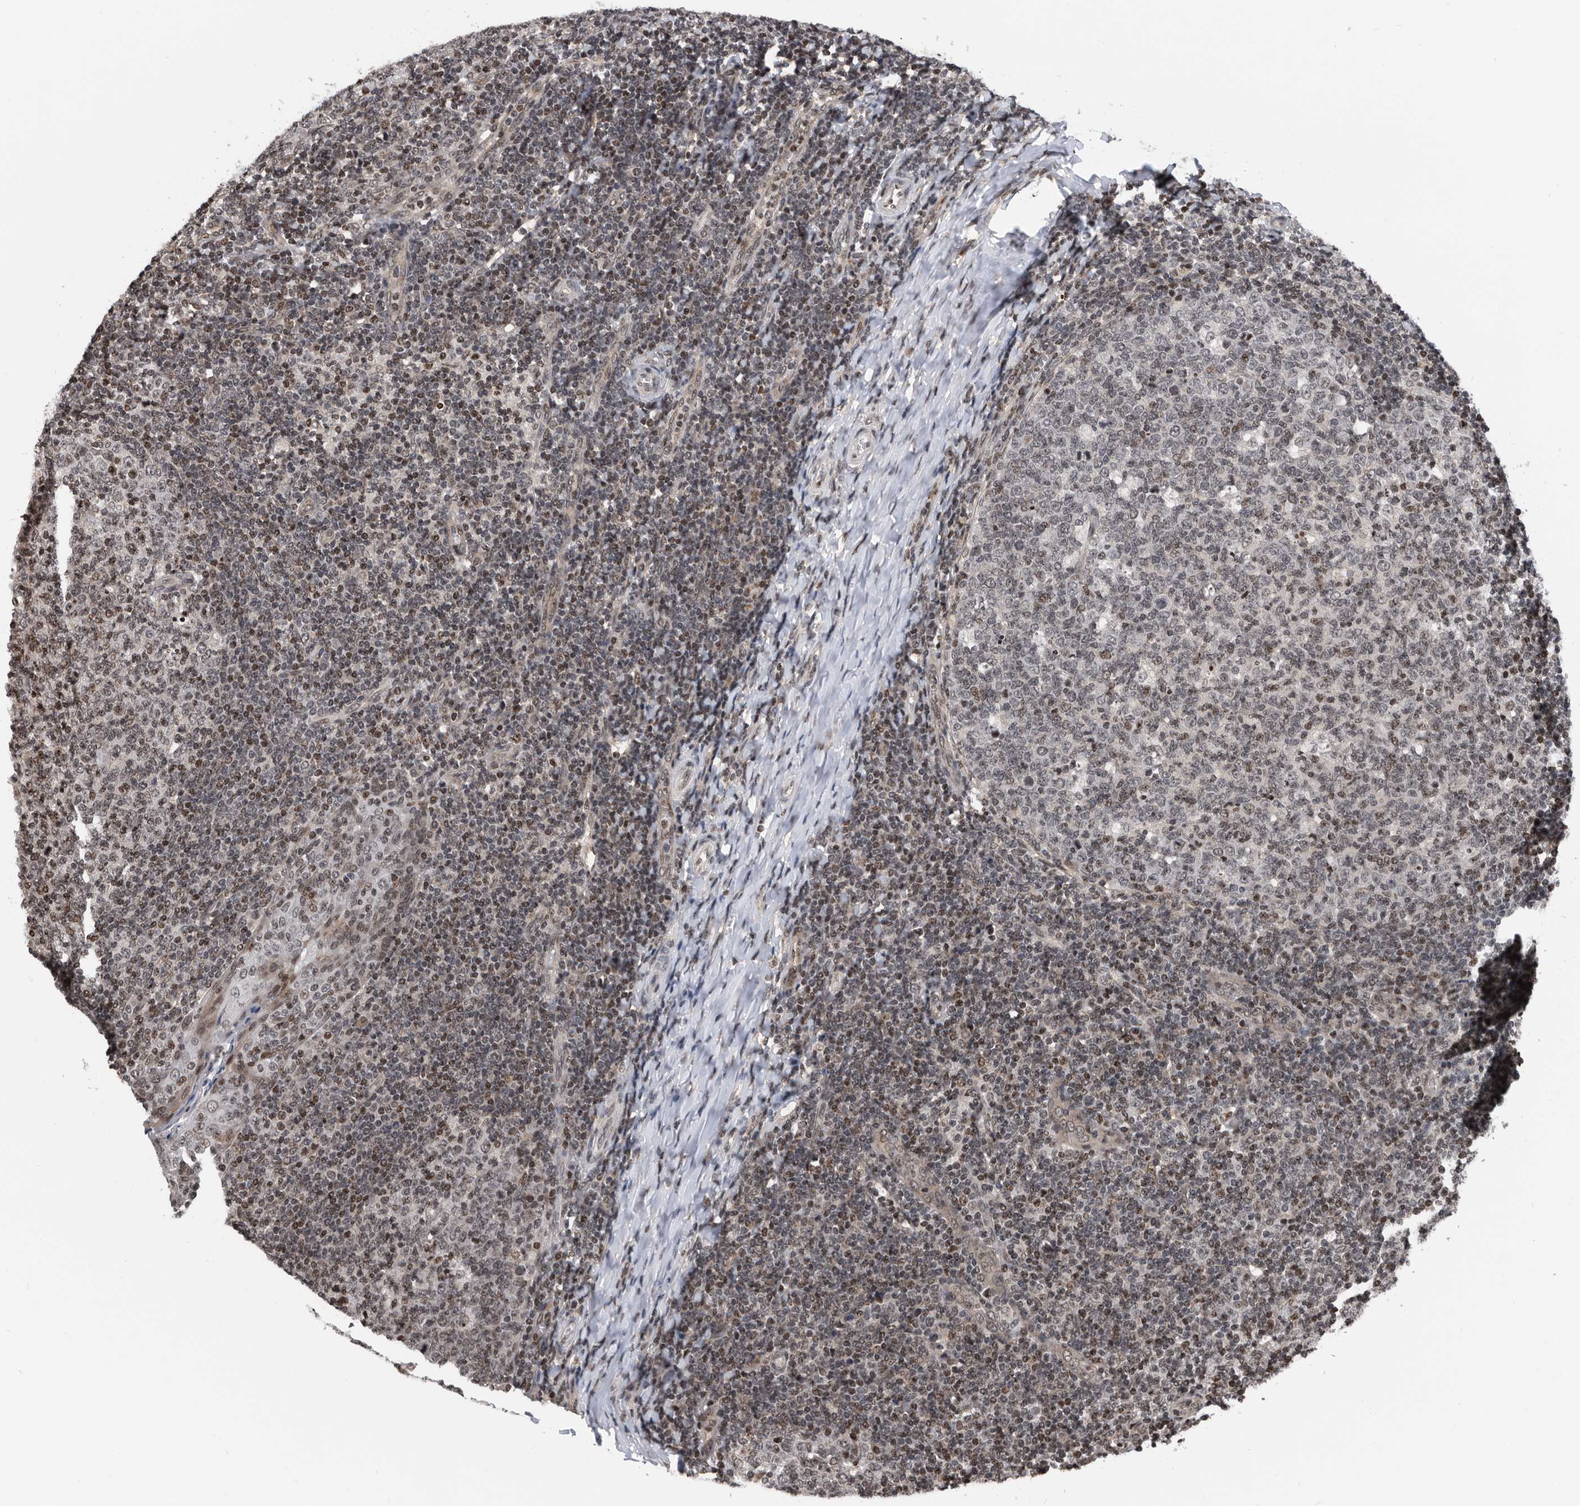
{"staining": {"intensity": "moderate", "quantity": "<25%", "location": "nuclear"}, "tissue": "tonsil", "cell_type": "Germinal center cells", "image_type": "normal", "snomed": [{"axis": "morphology", "description": "Normal tissue, NOS"}, {"axis": "topography", "description": "Tonsil"}], "caption": "Immunohistochemistry (IHC) (DAB (3,3'-diaminobenzidine)) staining of benign human tonsil shows moderate nuclear protein positivity in approximately <25% of germinal center cells. (Stains: DAB (3,3'-diaminobenzidine) in brown, nuclei in blue, Microscopy: brightfield microscopy at high magnification).", "gene": "SNRNP48", "patient": {"sex": "female", "age": 19}}